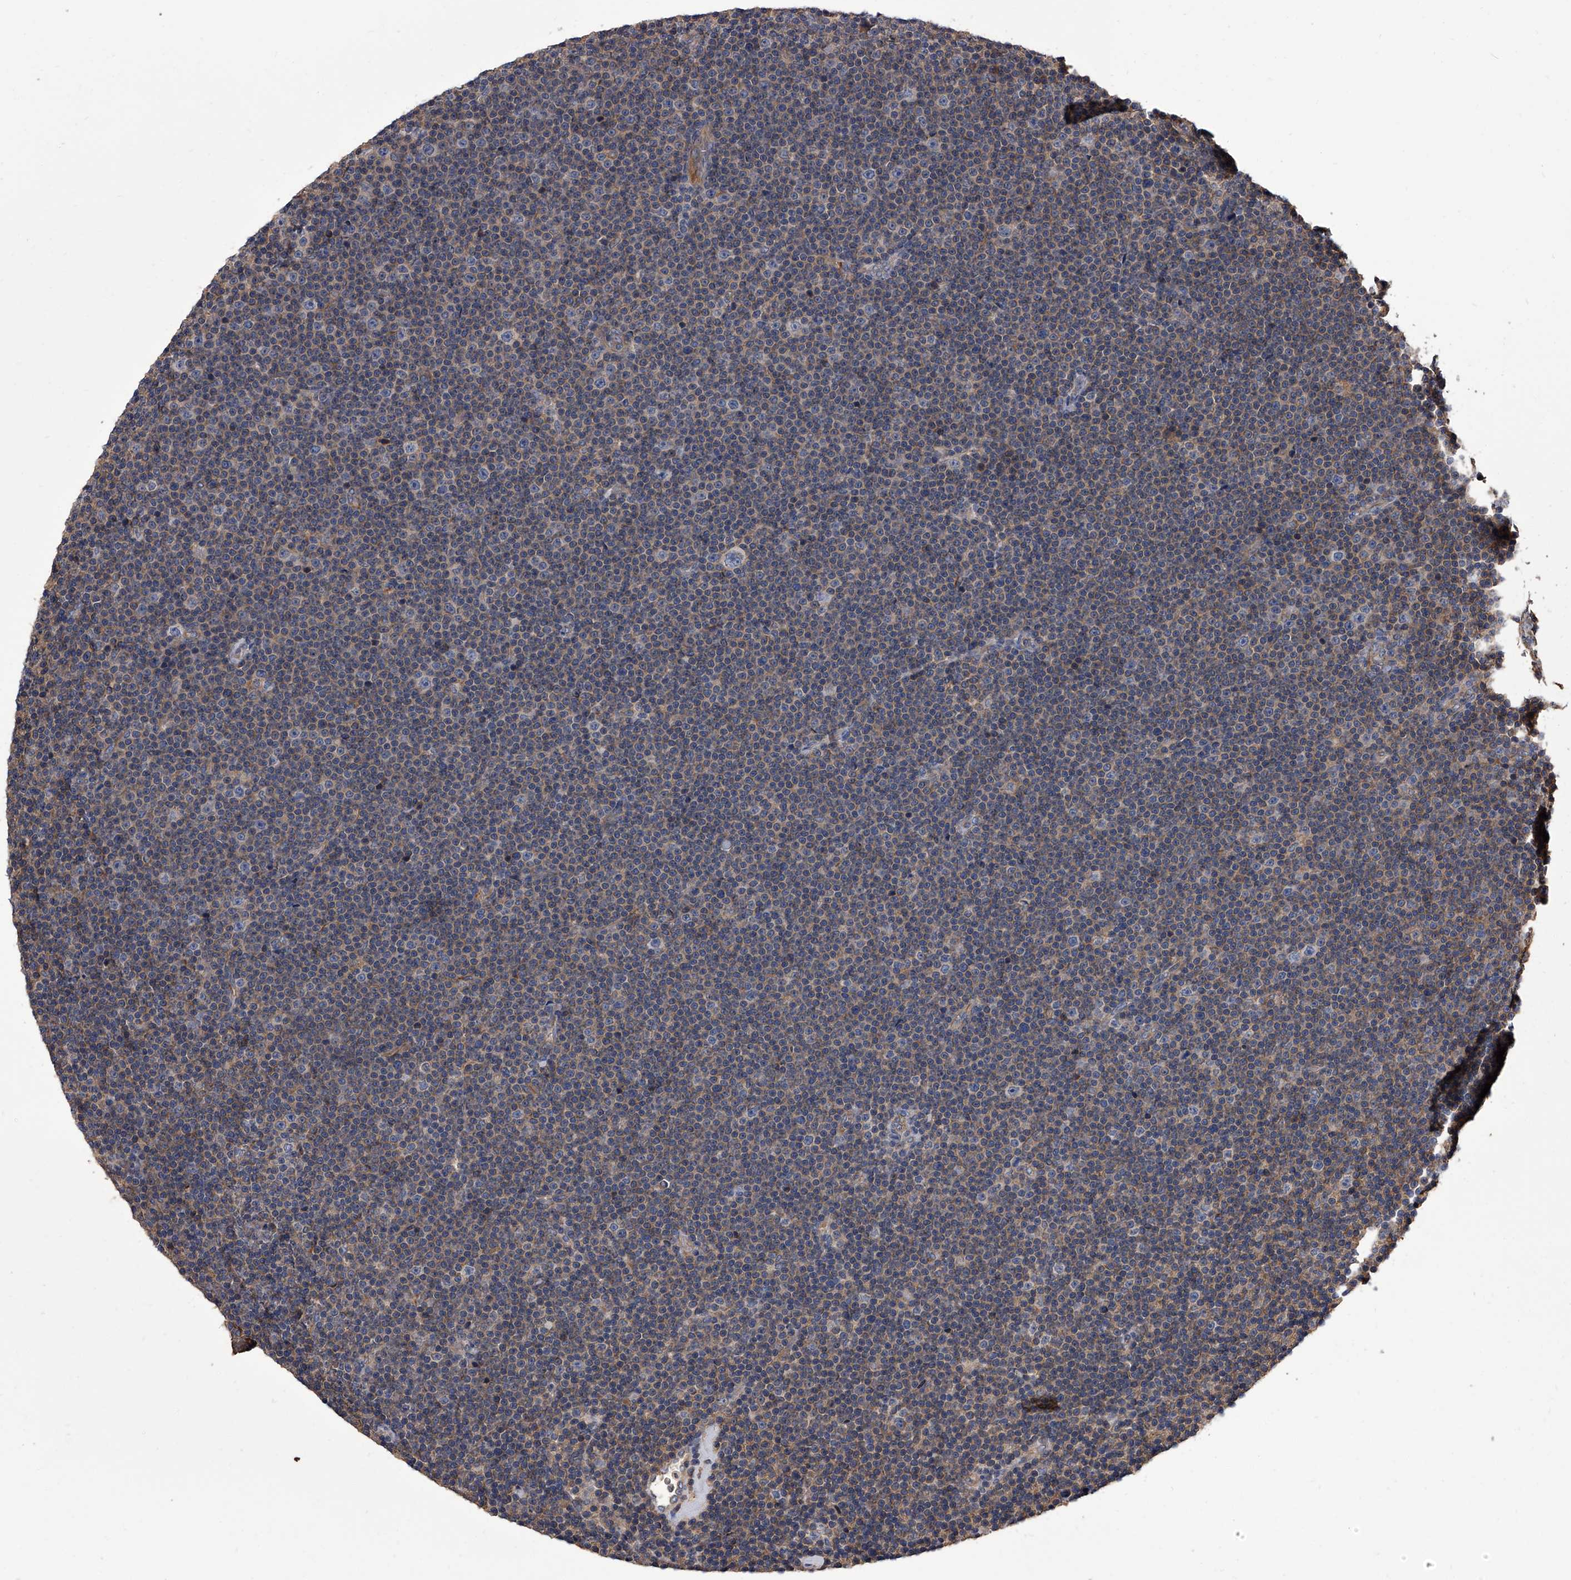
{"staining": {"intensity": "weak", "quantity": "<25%", "location": "cytoplasmic/membranous"}, "tissue": "lymphoma", "cell_type": "Tumor cells", "image_type": "cancer", "snomed": [{"axis": "morphology", "description": "Malignant lymphoma, non-Hodgkin's type, Low grade"}, {"axis": "topography", "description": "Lymph node"}], "caption": "An immunohistochemistry (IHC) micrograph of lymphoma is shown. There is no staining in tumor cells of lymphoma.", "gene": "STK36", "patient": {"sex": "female", "age": 67}}